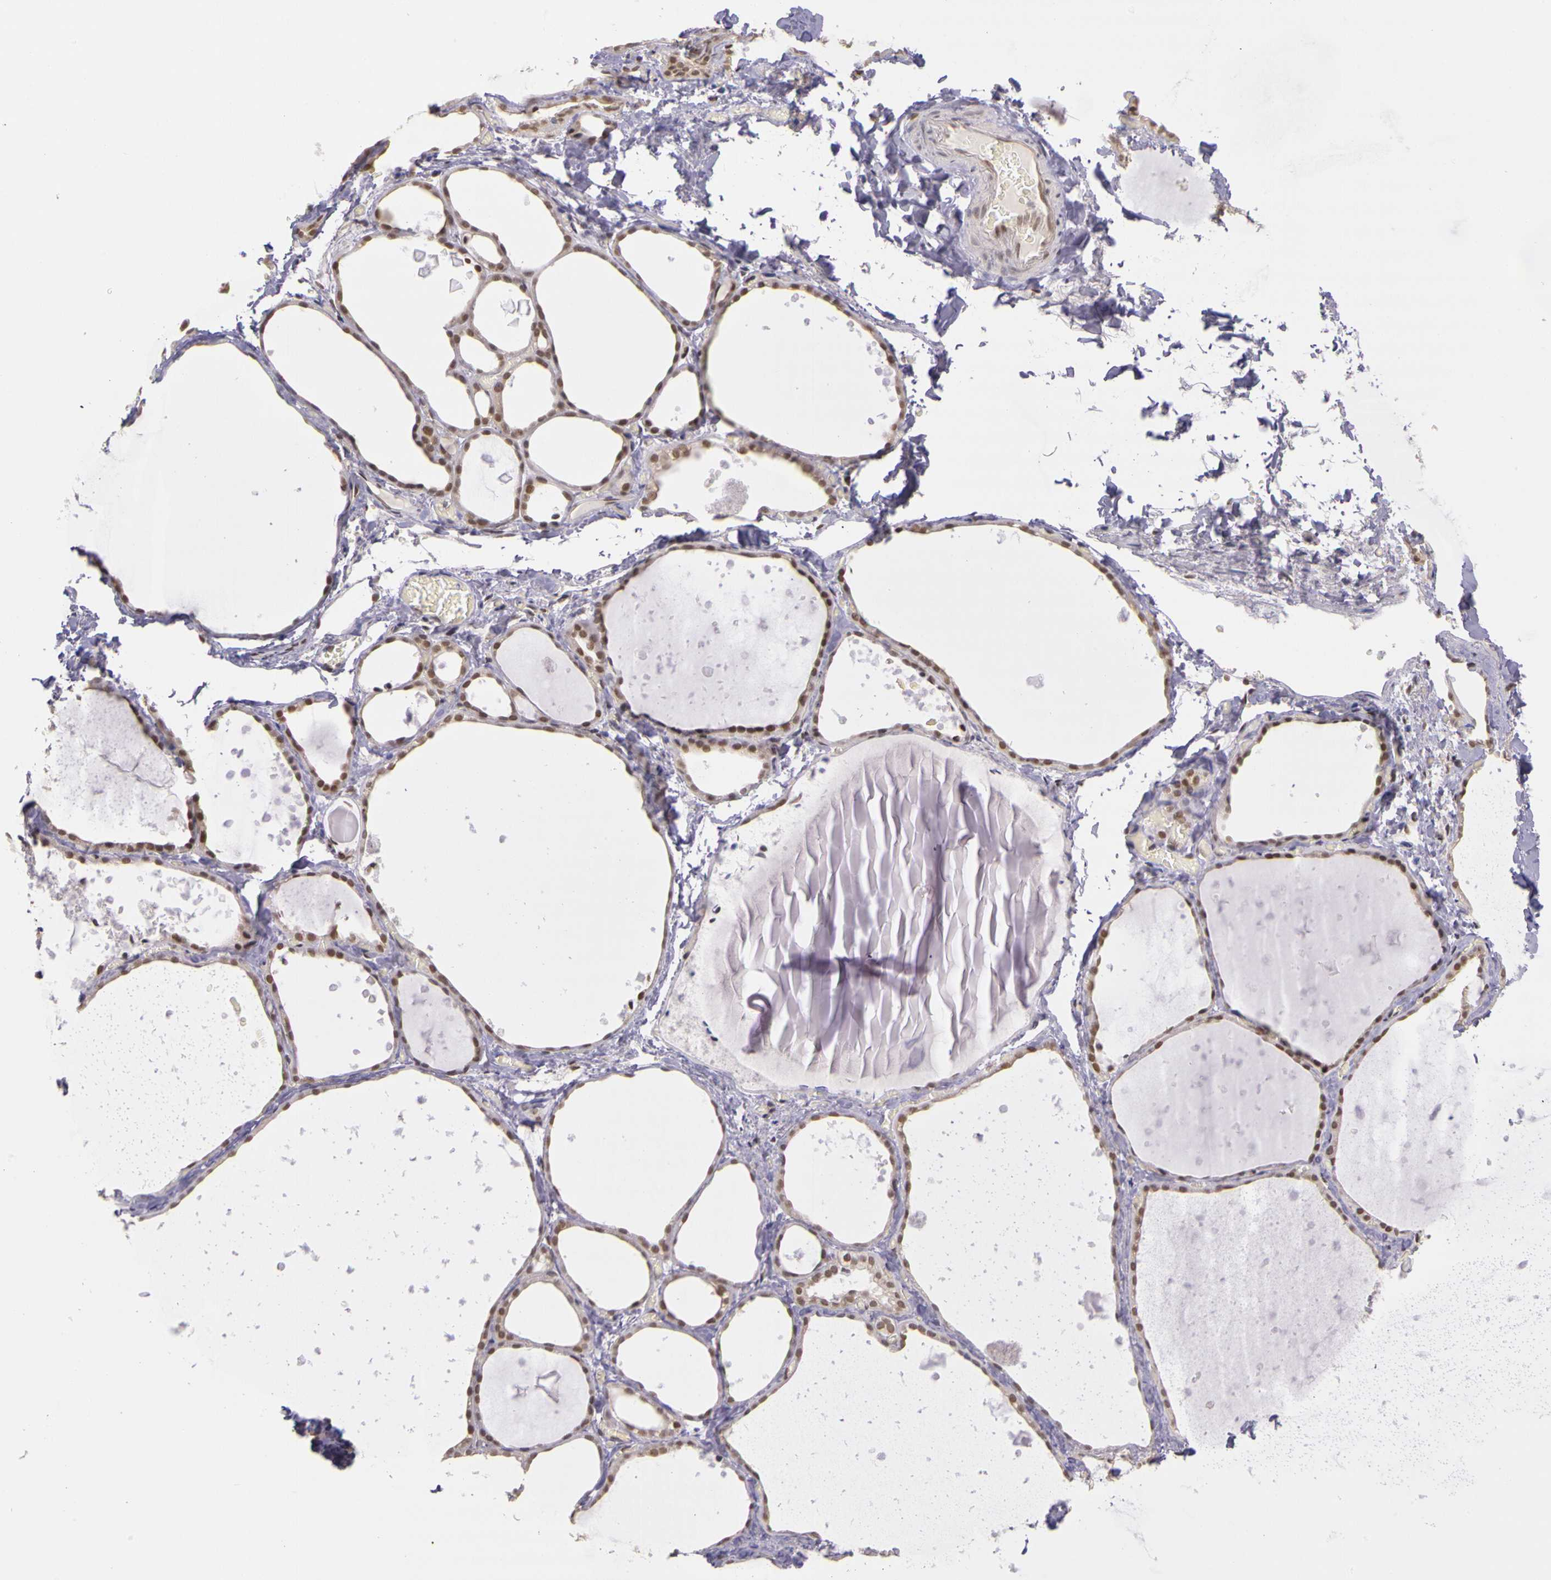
{"staining": {"intensity": "moderate", "quantity": ">75%", "location": "nuclear"}, "tissue": "thyroid gland", "cell_type": "Glandular cells", "image_type": "normal", "snomed": [{"axis": "morphology", "description": "Normal tissue, NOS"}, {"axis": "topography", "description": "Thyroid gland"}], "caption": "Immunohistochemical staining of normal thyroid gland demonstrates >75% levels of moderate nuclear protein staining in approximately >75% of glandular cells.", "gene": "WDR13", "patient": {"sex": "male", "age": 76}}